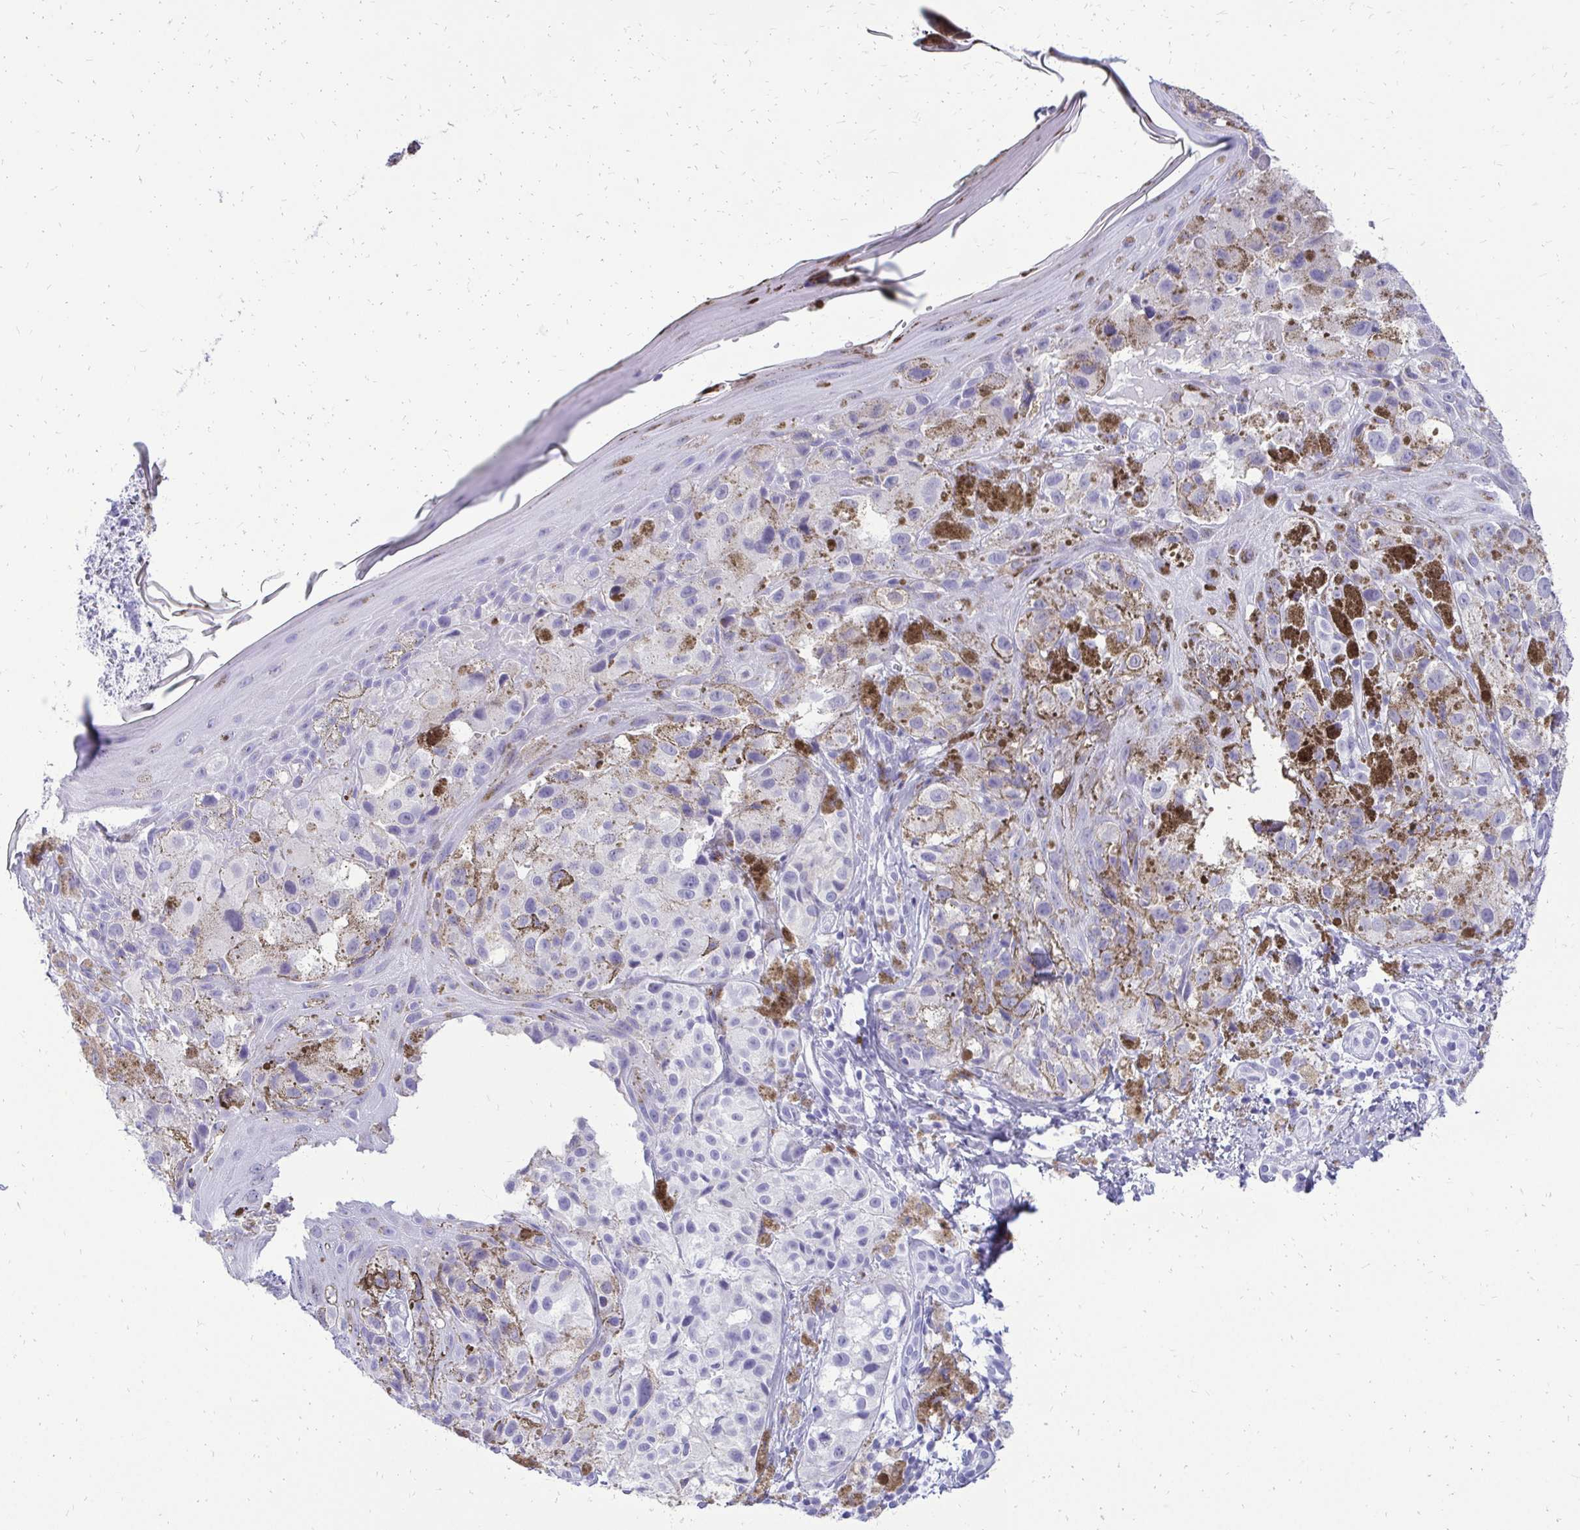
{"staining": {"intensity": "negative", "quantity": "none", "location": "none"}, "tissue": "melanoma", "cell_type": "Tumor cells", "image_type": "cancer", "snomed": [{"axis": "morphology", "description": "Malignant melanoma, NOS"}, {"axis": "topography", "description": "Skin"}], "caption": "Melanoma was stained to show a protein in brown. There is no significant expression in tumor cells. The staining was performed using DAB to visualize the protein expression in brown, while the nuclei were stained in blue with hematoxylin (Magnification: 20x).", "gene": "SLC32A1", "patient": {"sex": "male", "age": 61}}